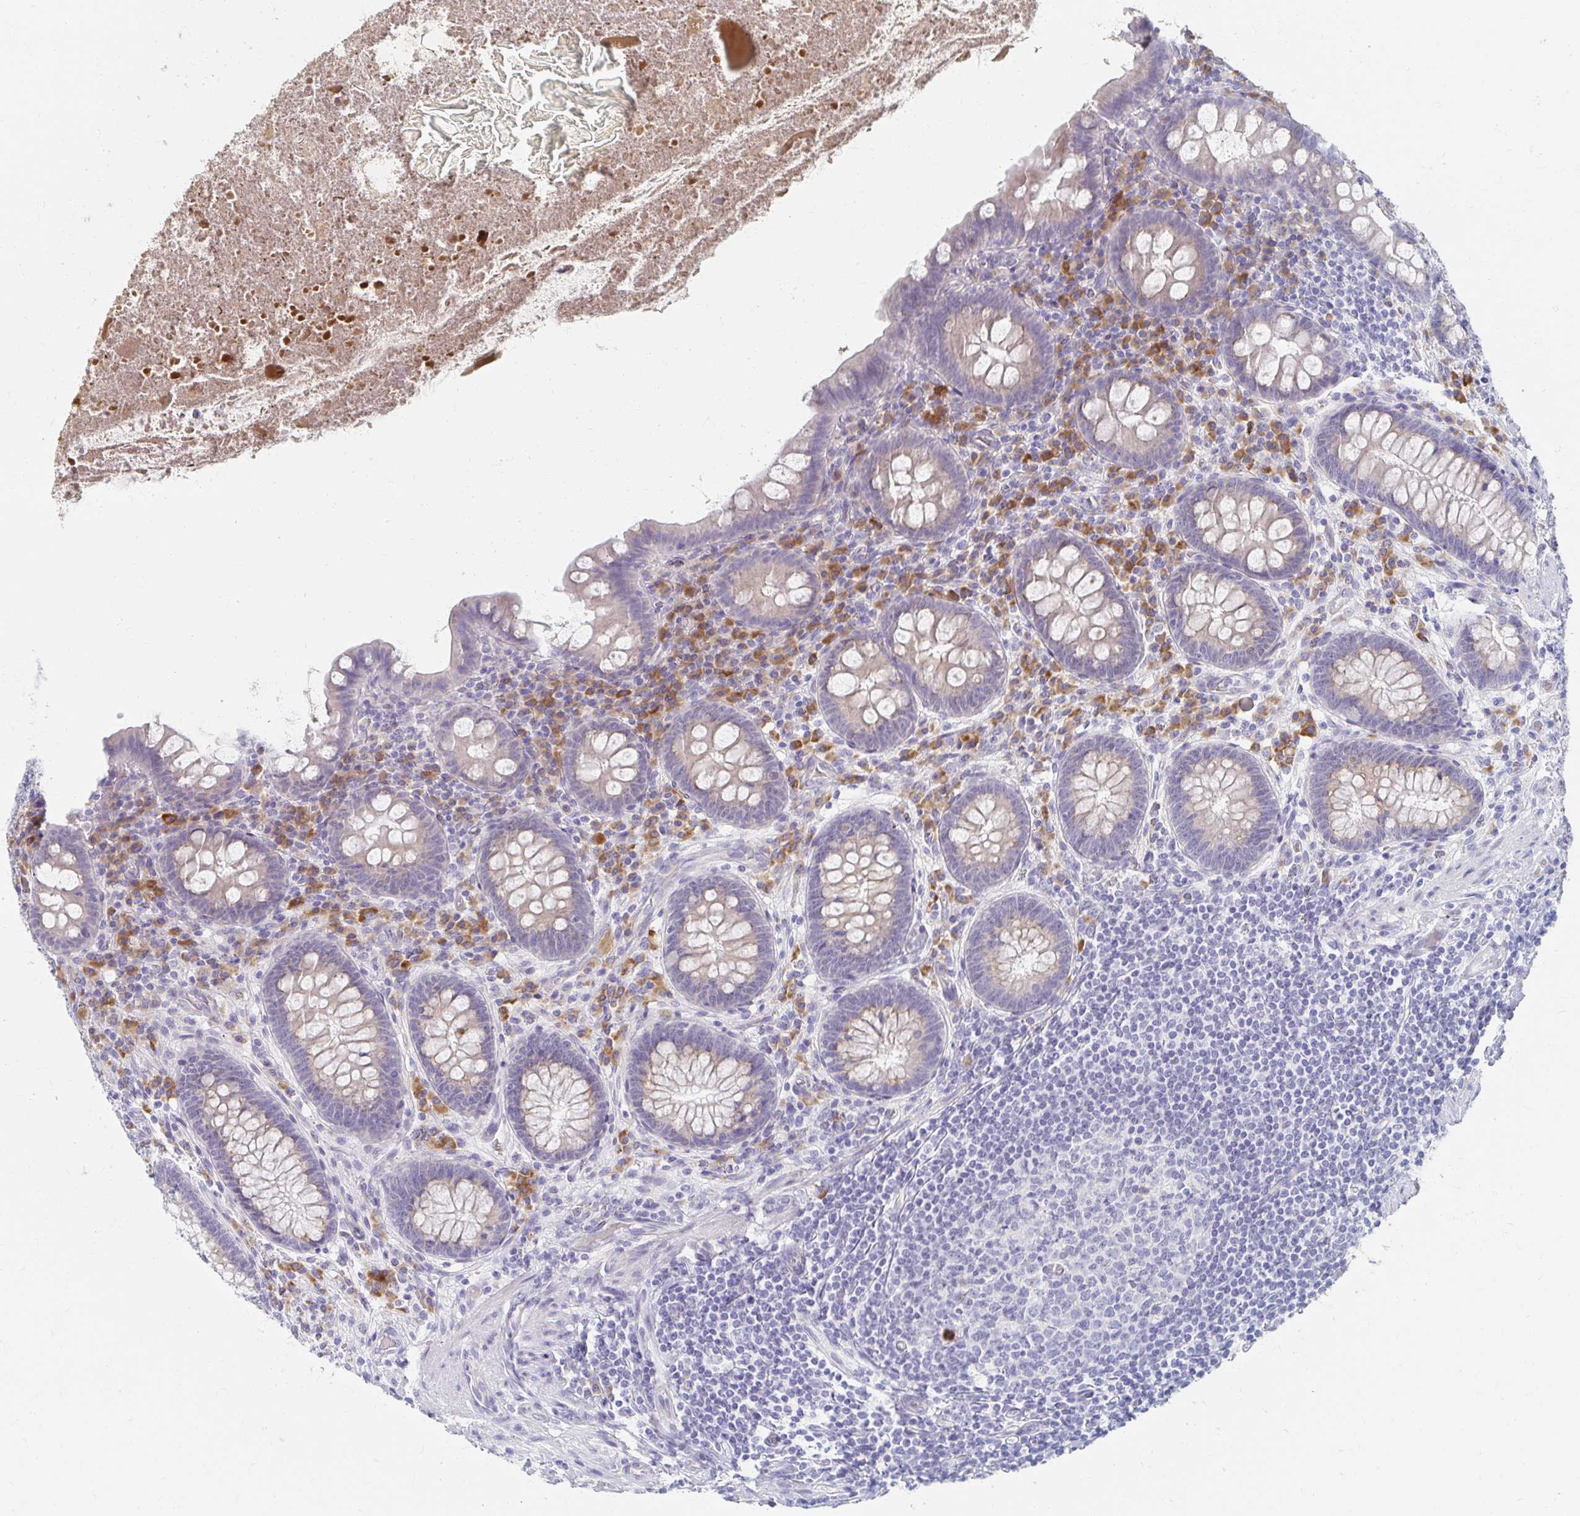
{"staining": {"intensity": "weak", "quantity": "25%-75%", "location": "cytoplasmic/membranous"}, "tissue": "appendix", "cell_type": "Glandular cells", "image_type": "normal", "snomed": [{"axis": "morphology", "description": "Normal tissue, NOS"}, {"axis": "topography", "description": "Appendix"}], "caption": "Weak cytoplasmic/membranous positivity for a protein is appreciated in about 25%-75% of glandular cells of benign appendix using immunohistochemistry.", "gene": "MYLK2", "patient": {"sex": "male", "age": 71}}